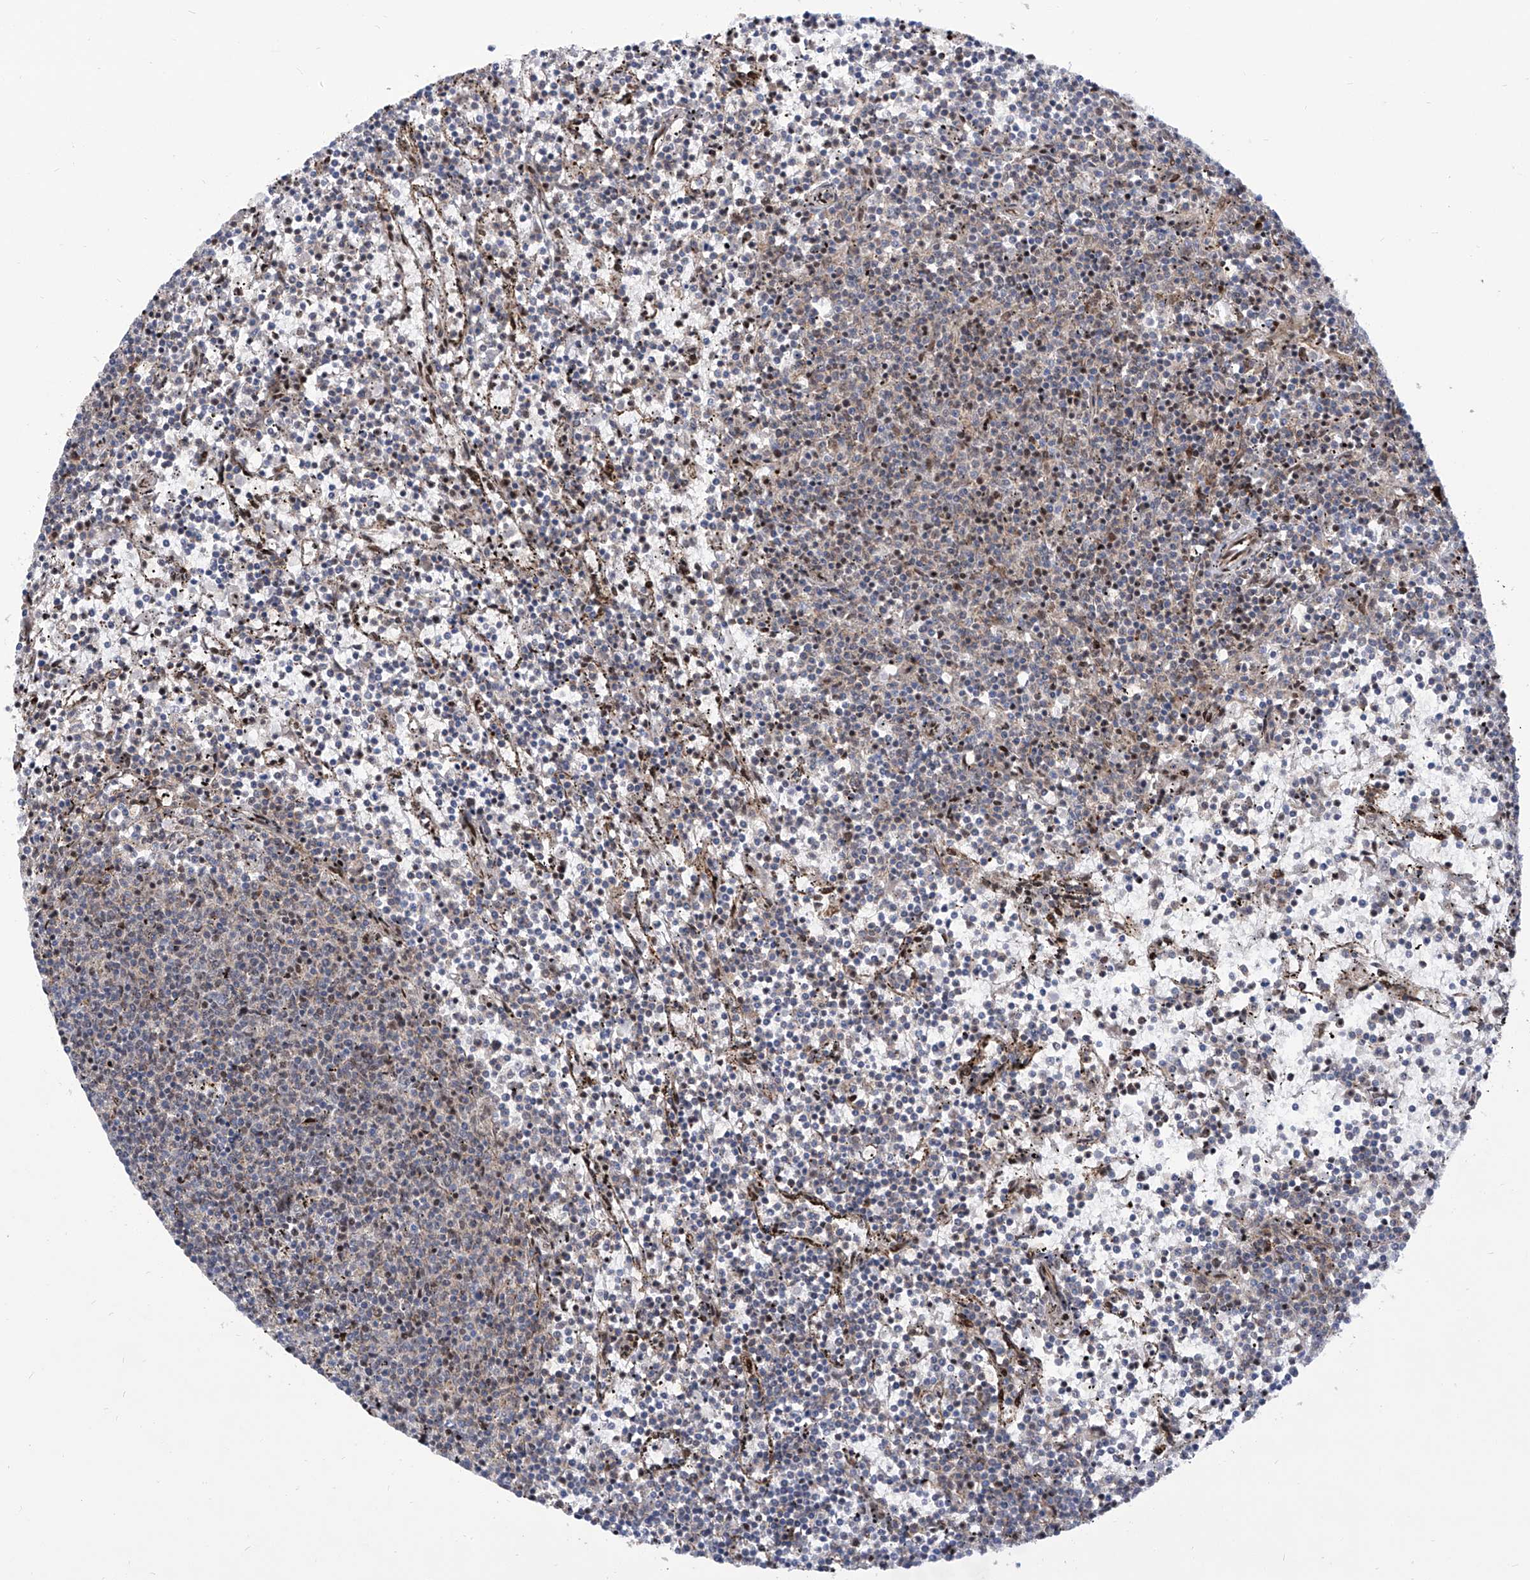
{"staining": {"intensity": "negative", "quantity": "none", "location": "none"}, "tissue": "lymphoma", "cell_type": "Tumor cells", "image_type": "cancer", "snomed": [{"axis": "morphology", "description": "Malignant lymphoma, non-Hodgkin's type, Low grade"}, {"axis": "topography", "description": "Spleen"}], "caption": "The micrograph displays no staining of tumor cells in lymphoma.", "gene": "CEP290", "patient": {"sex": "female", "age": 50}}